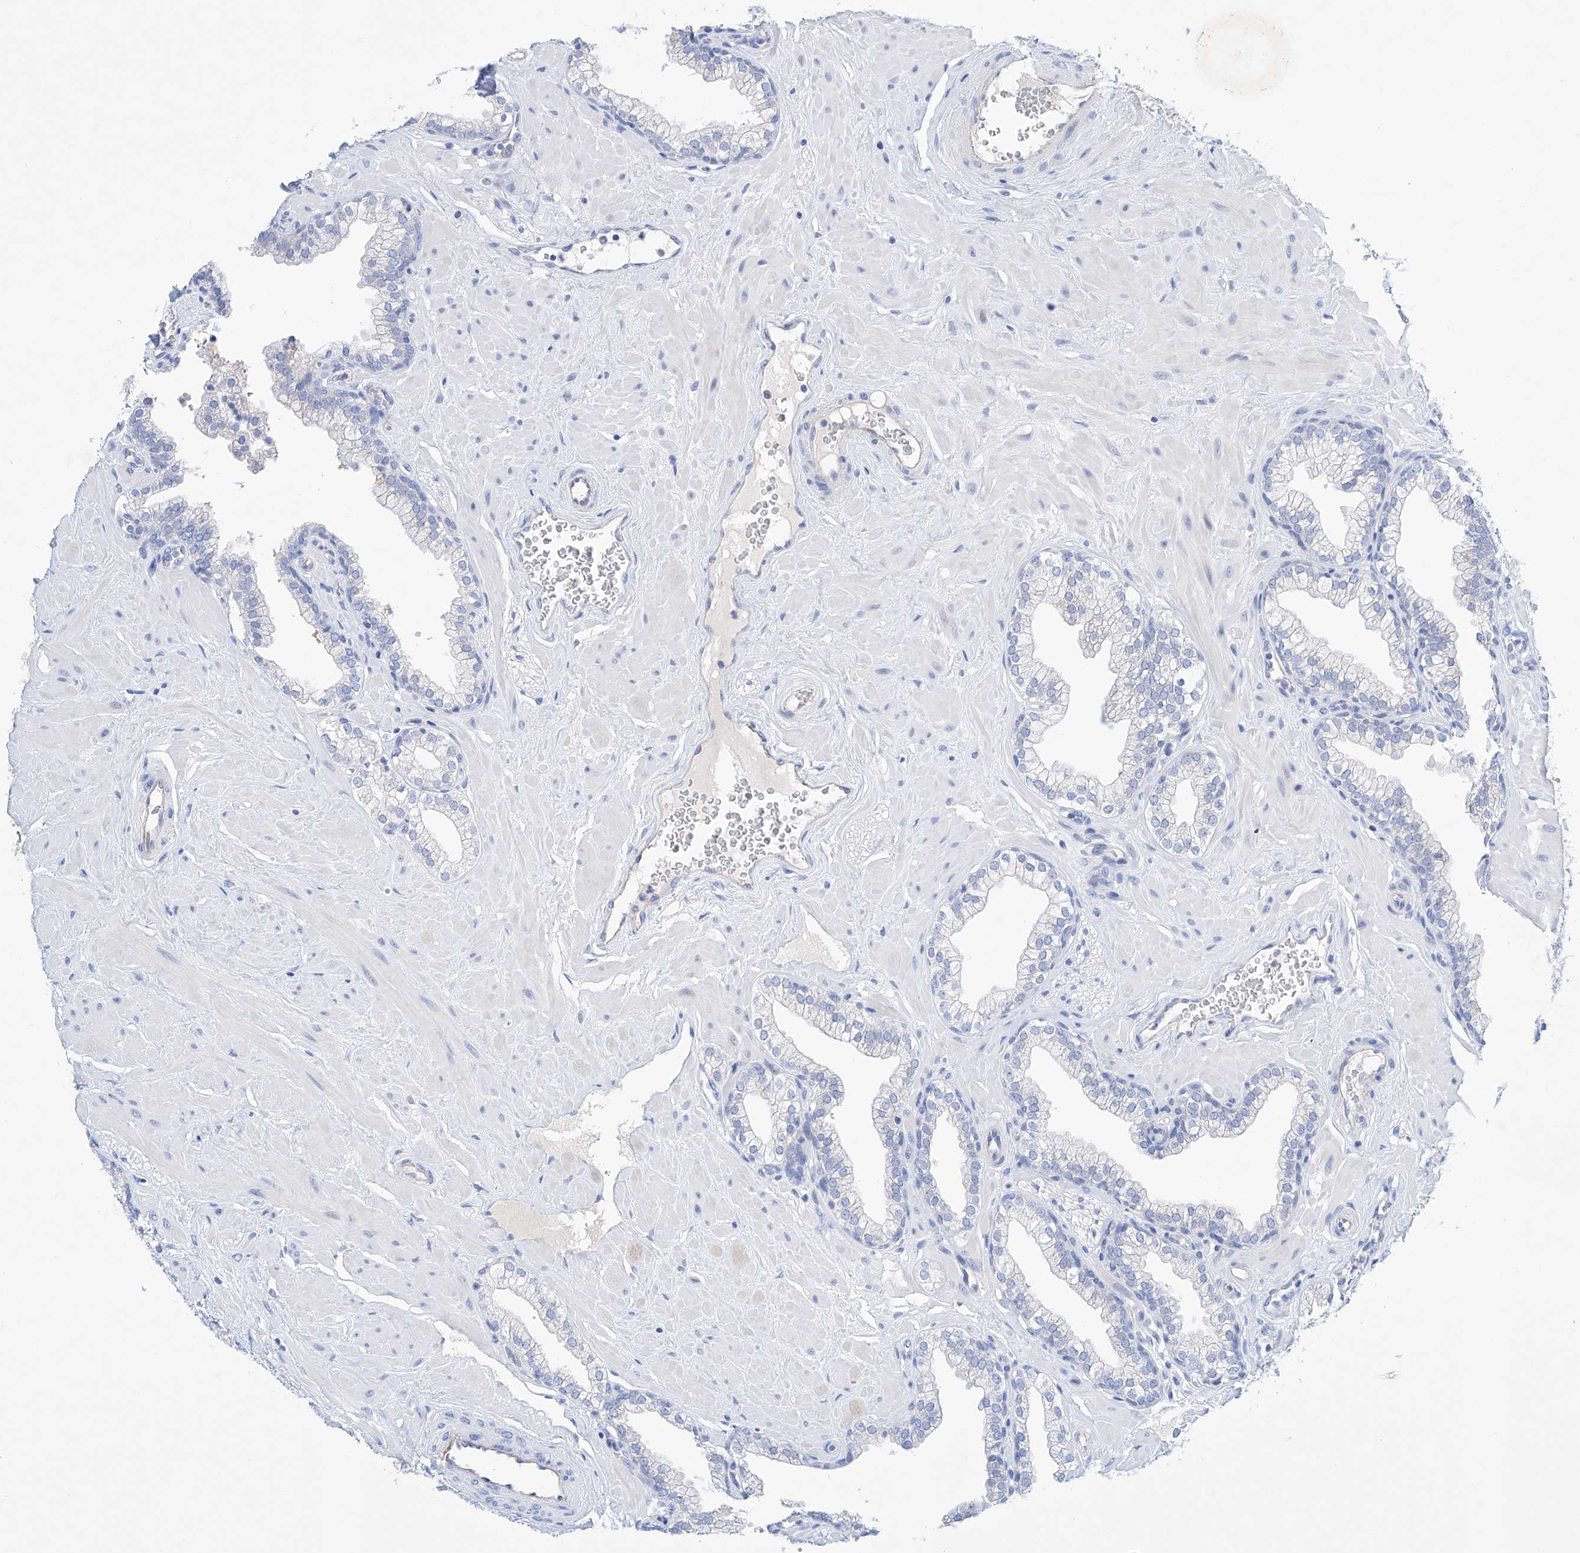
{"staining": {"intensity": "negative", "quantity": "none", "location": "none"}, "tissue": "prostate", "cell_type": "Glandular cells", "image_type": "normal", "snomed": [{"axis": "morphology", "description": "Normal tissue, NOS"}, {"axis": "morphology", "description": "Urothelial carcinoma, Low grade"}, {"axis": "topography", "description": "Urinary bladder"}, {"axis": "topography", "description": "Prostate"}], "caption": "High power microscopy micrograph of an immunohistochemistry (IHC) histopathology image of unremarkable prostate, revealing no significant positivity in glandular cells. (DAB immunohistochemistry (IHC), high magnification).", "gene": "ETV7", "patient": {"sex": "male", "age": 60}}